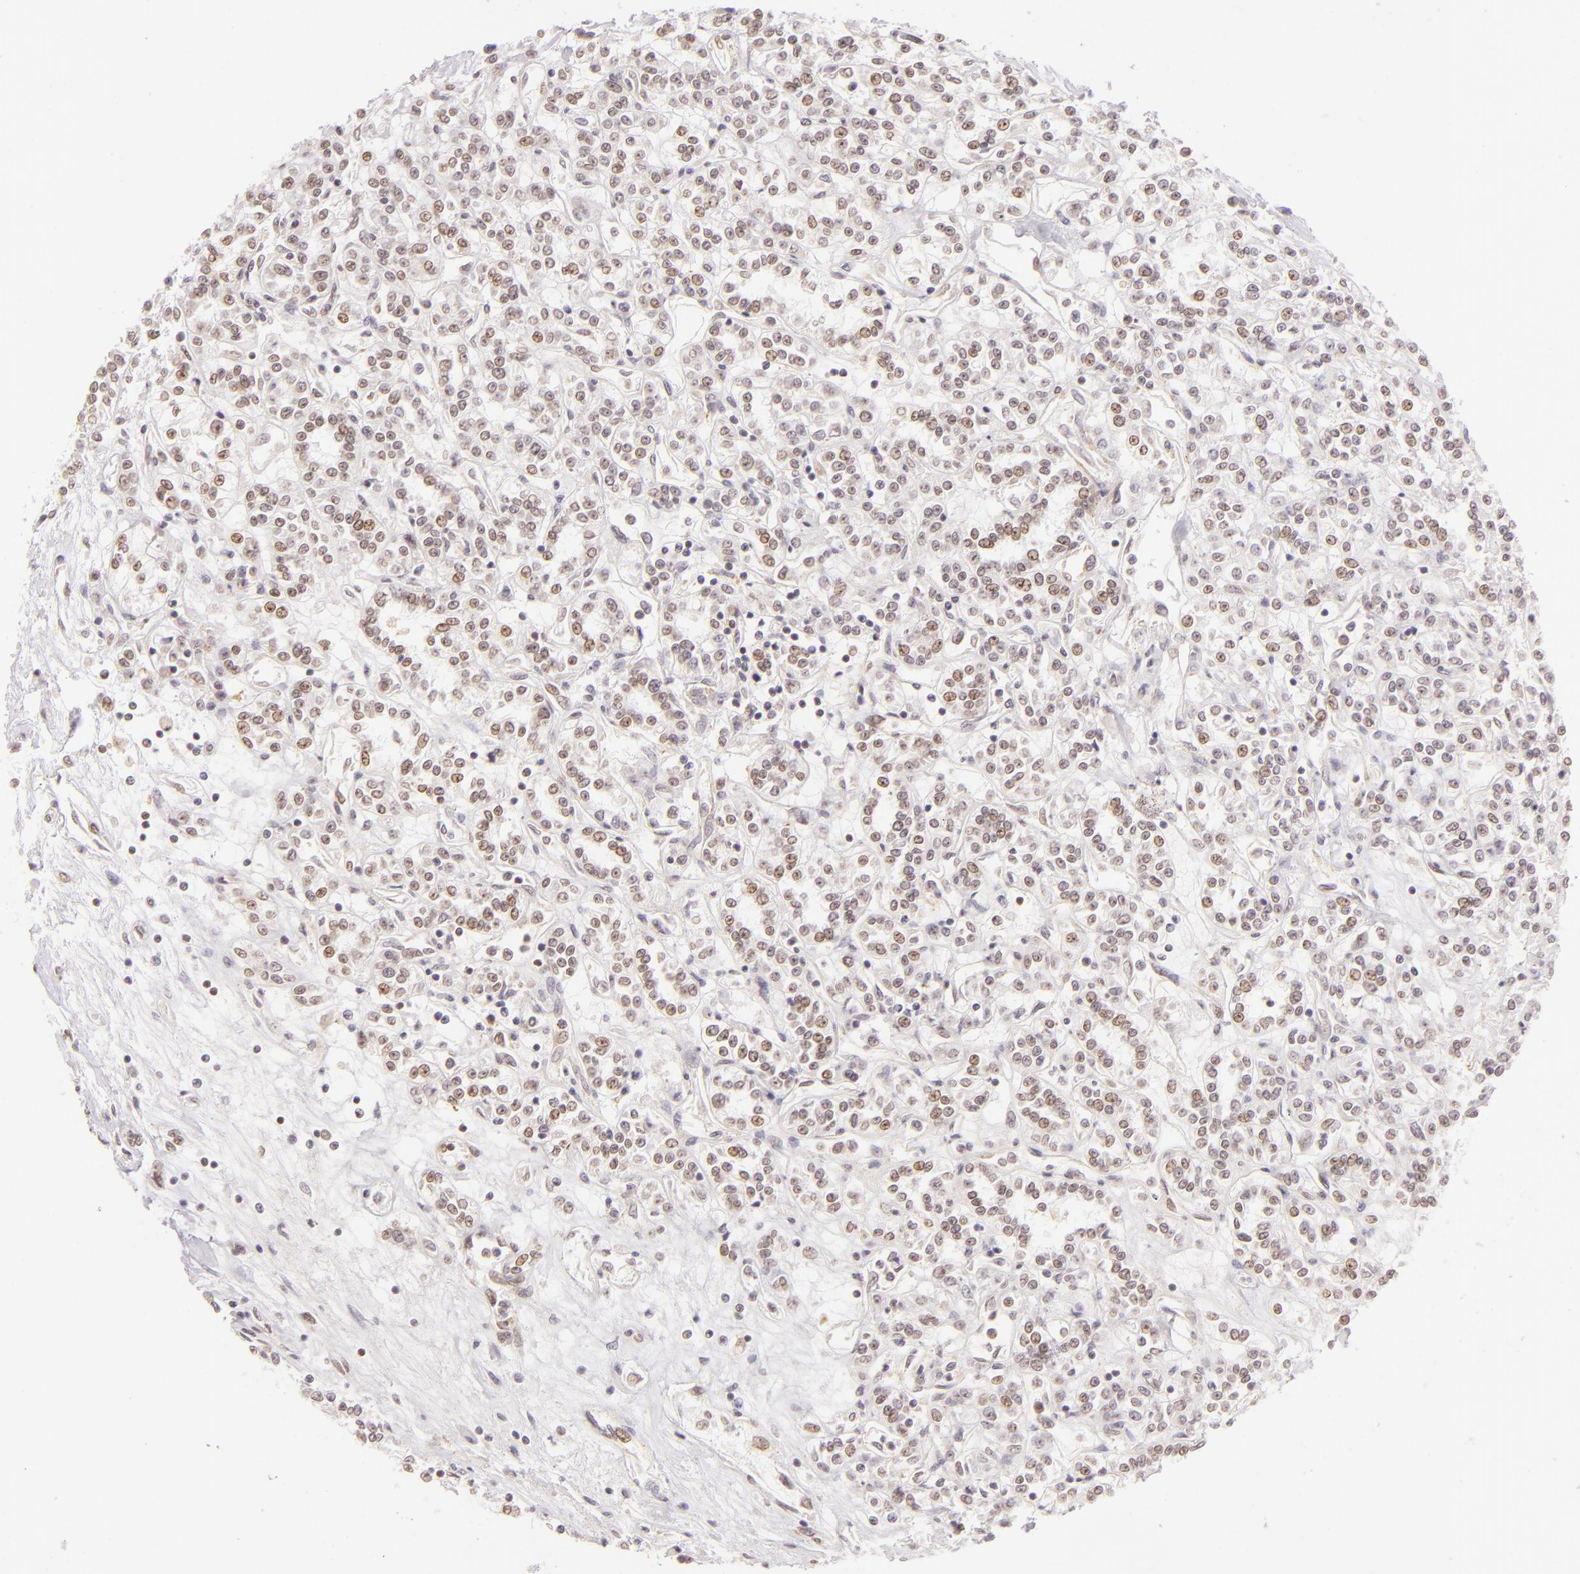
{"staining": {"intensity": "weak", "quantity": "<25%", "location": "nuclear"}, "tissue": "renal cancer", "cell_type": "Tumor cells", "image_type": "cancer", "snomed": [{"axis": "morphology", "description": "Adenocarcinoma, NOS"}, {"axis": "topography", "description": "Kidney"}], "caption": "Micrograph shows no protein positivity in tumor cells of adenocarcinoma (renal) tissue. (DAB IHC, high magnification).", "gene": "IMPDH1", "patient": {"sex": "female", "age": 76}}